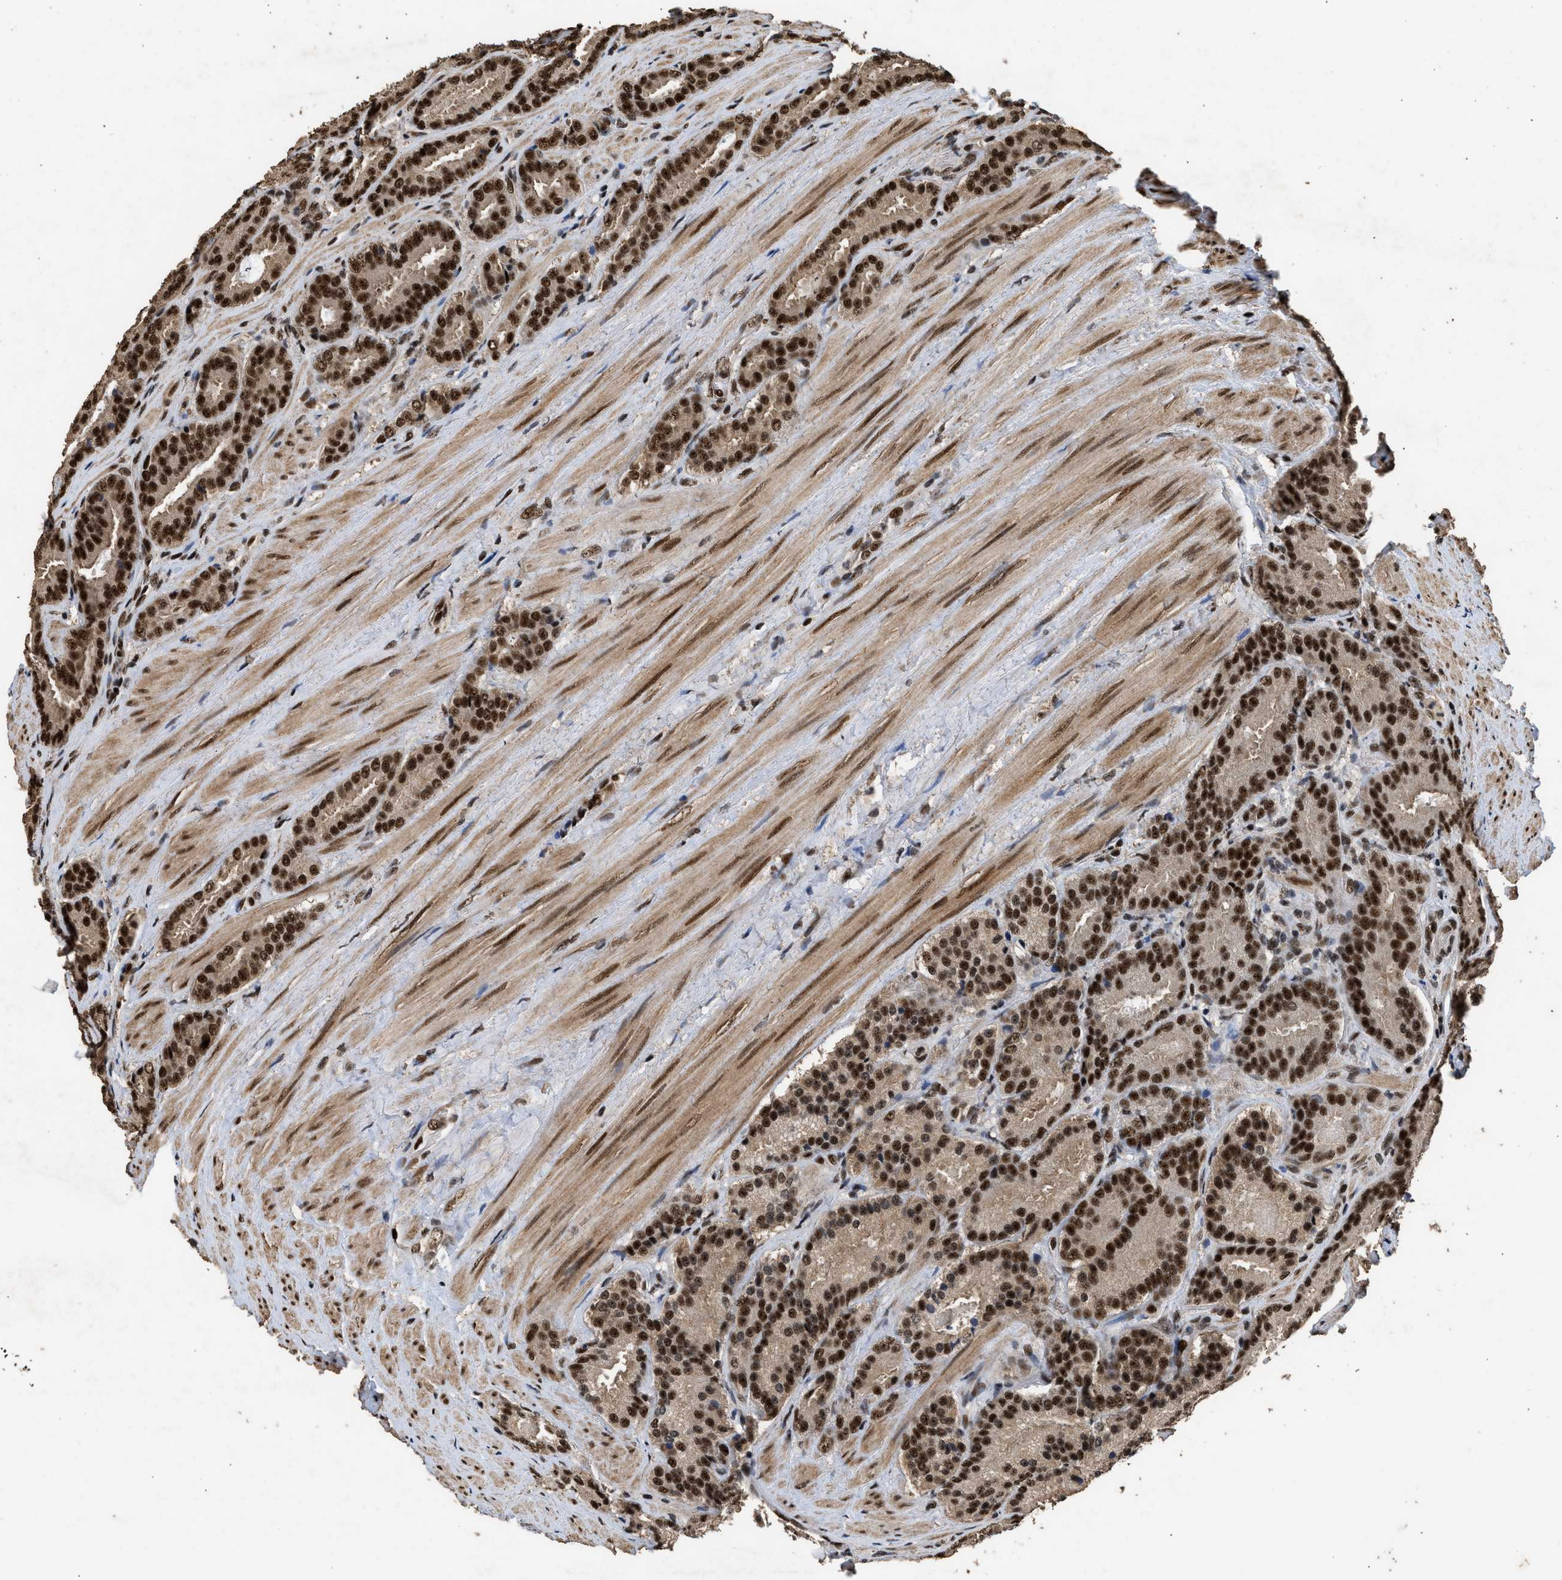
{"staining": {"intensity": "strong", "quantity": ">75%", "location": "nuclear"}, "tissue": "prostate cancer", "cell_type": "Tumor cells", "image_type": "cancer", "snomed": [{"axis": "morphology", "description": "Adenocarcinoma, Low grade"}, {"axis": "topography", "description": "Prostate"}], "caption": "A micrograph showing strong nuclear staining in about >75% of tumor cells in prostate cancer, as visualized by brown immunohistochemical staining.", "gene": "PPP4R3B", "patient": {"sex": "male", "age": 69}}